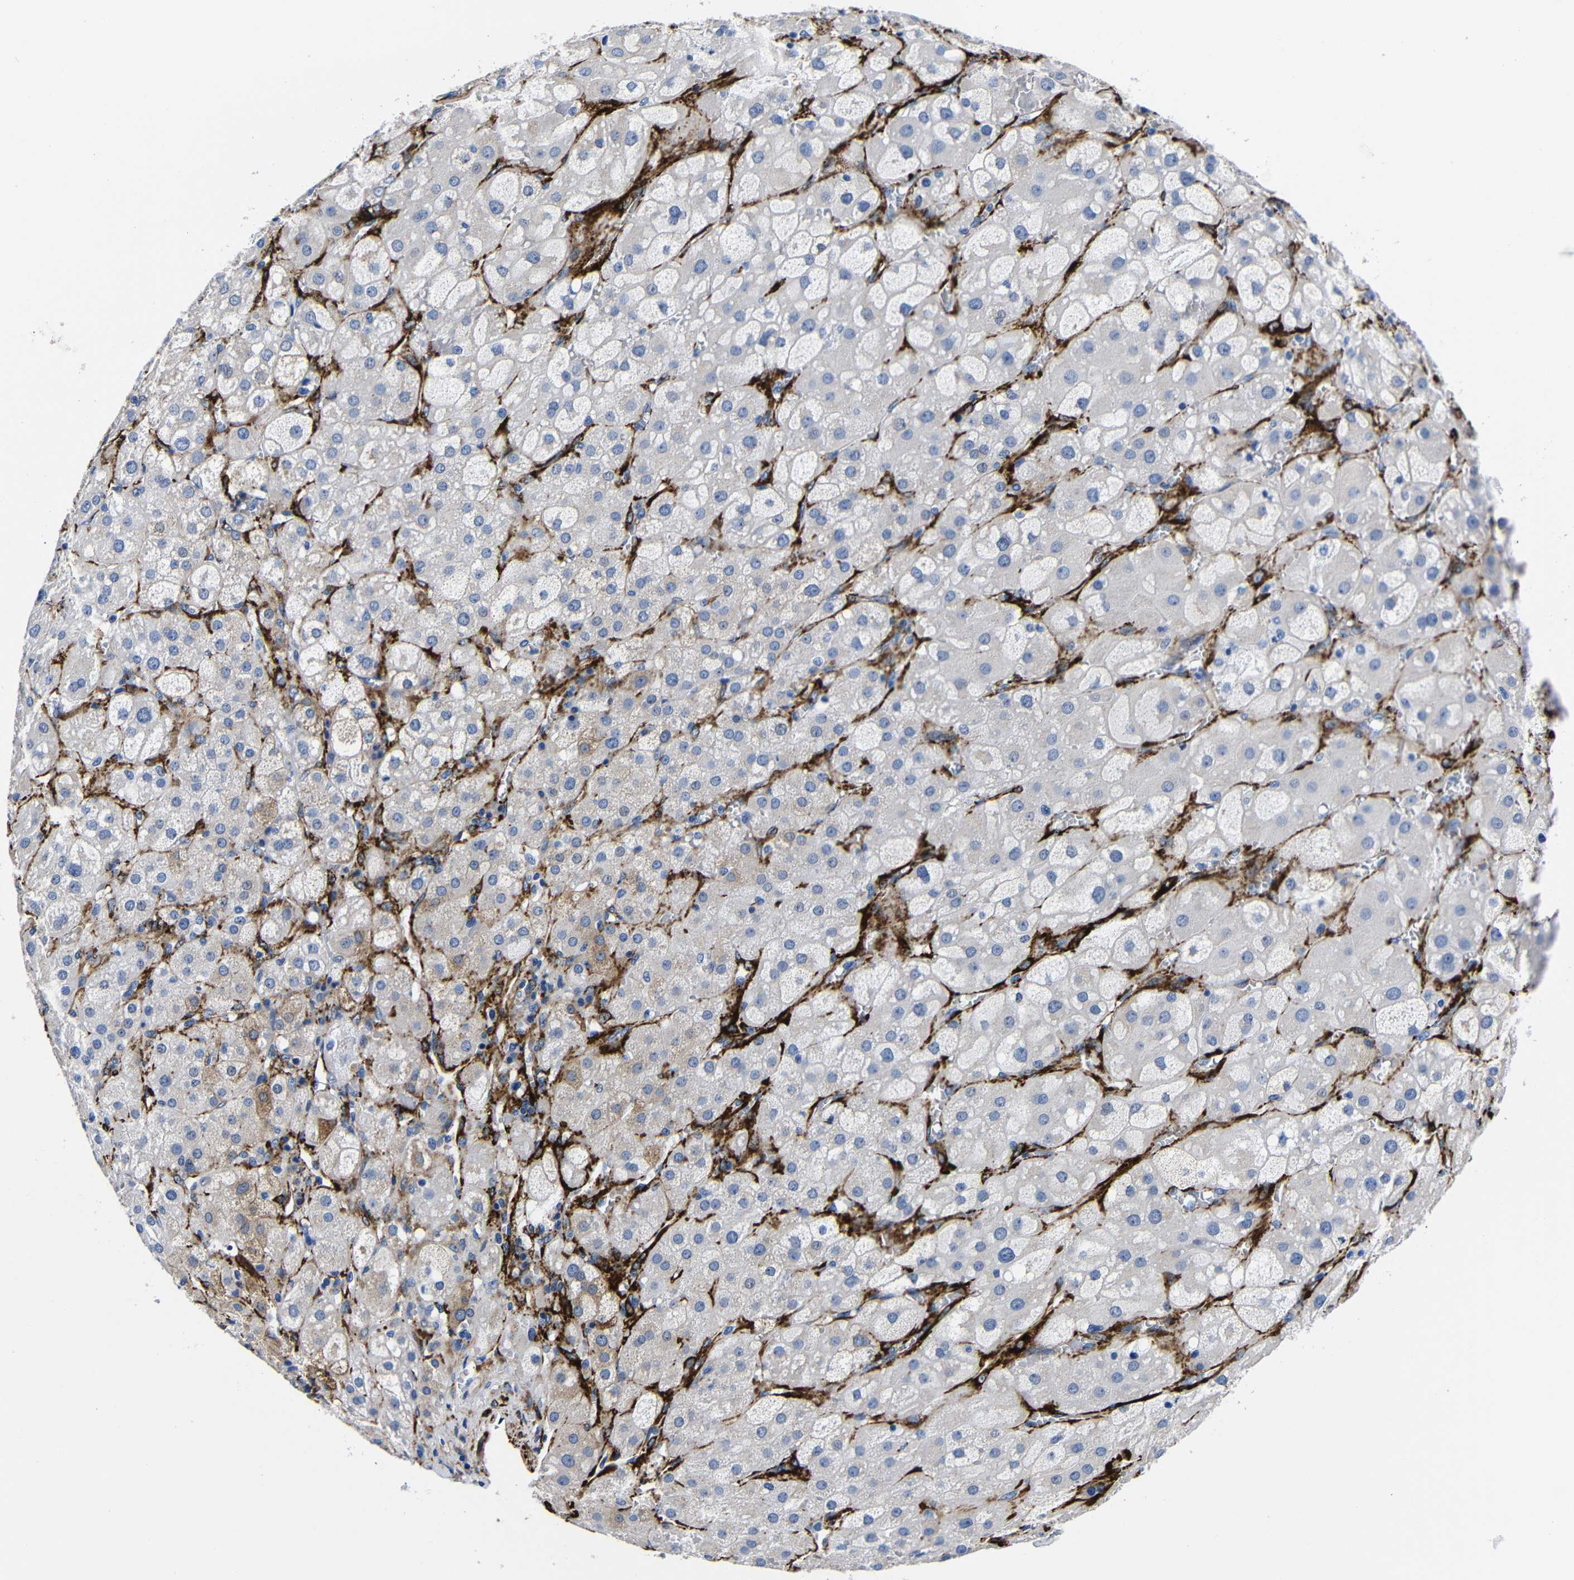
{"staining": {"intensity": "moderate", "quantity": "<25%", "location": "cytoplasmic/membranous"}, "tissue": "adrenal gland", "cell_type": "Glandular cells", "image_type": "normal", "snomed": [{"axis": "morphology", "description": "Normal tissue, NOS"}, {"axis": "topography", "description": "Adrenal gland"}], "caption": "A histopathology image showing moderate cytoplasmic/membranous positivity in about <25% of glandular cells in benign adrenal gland, as visualized by brown immunohistochemical staining.", "gene": "LRIG1", "patient": {"sex": "female", "age": 47}}